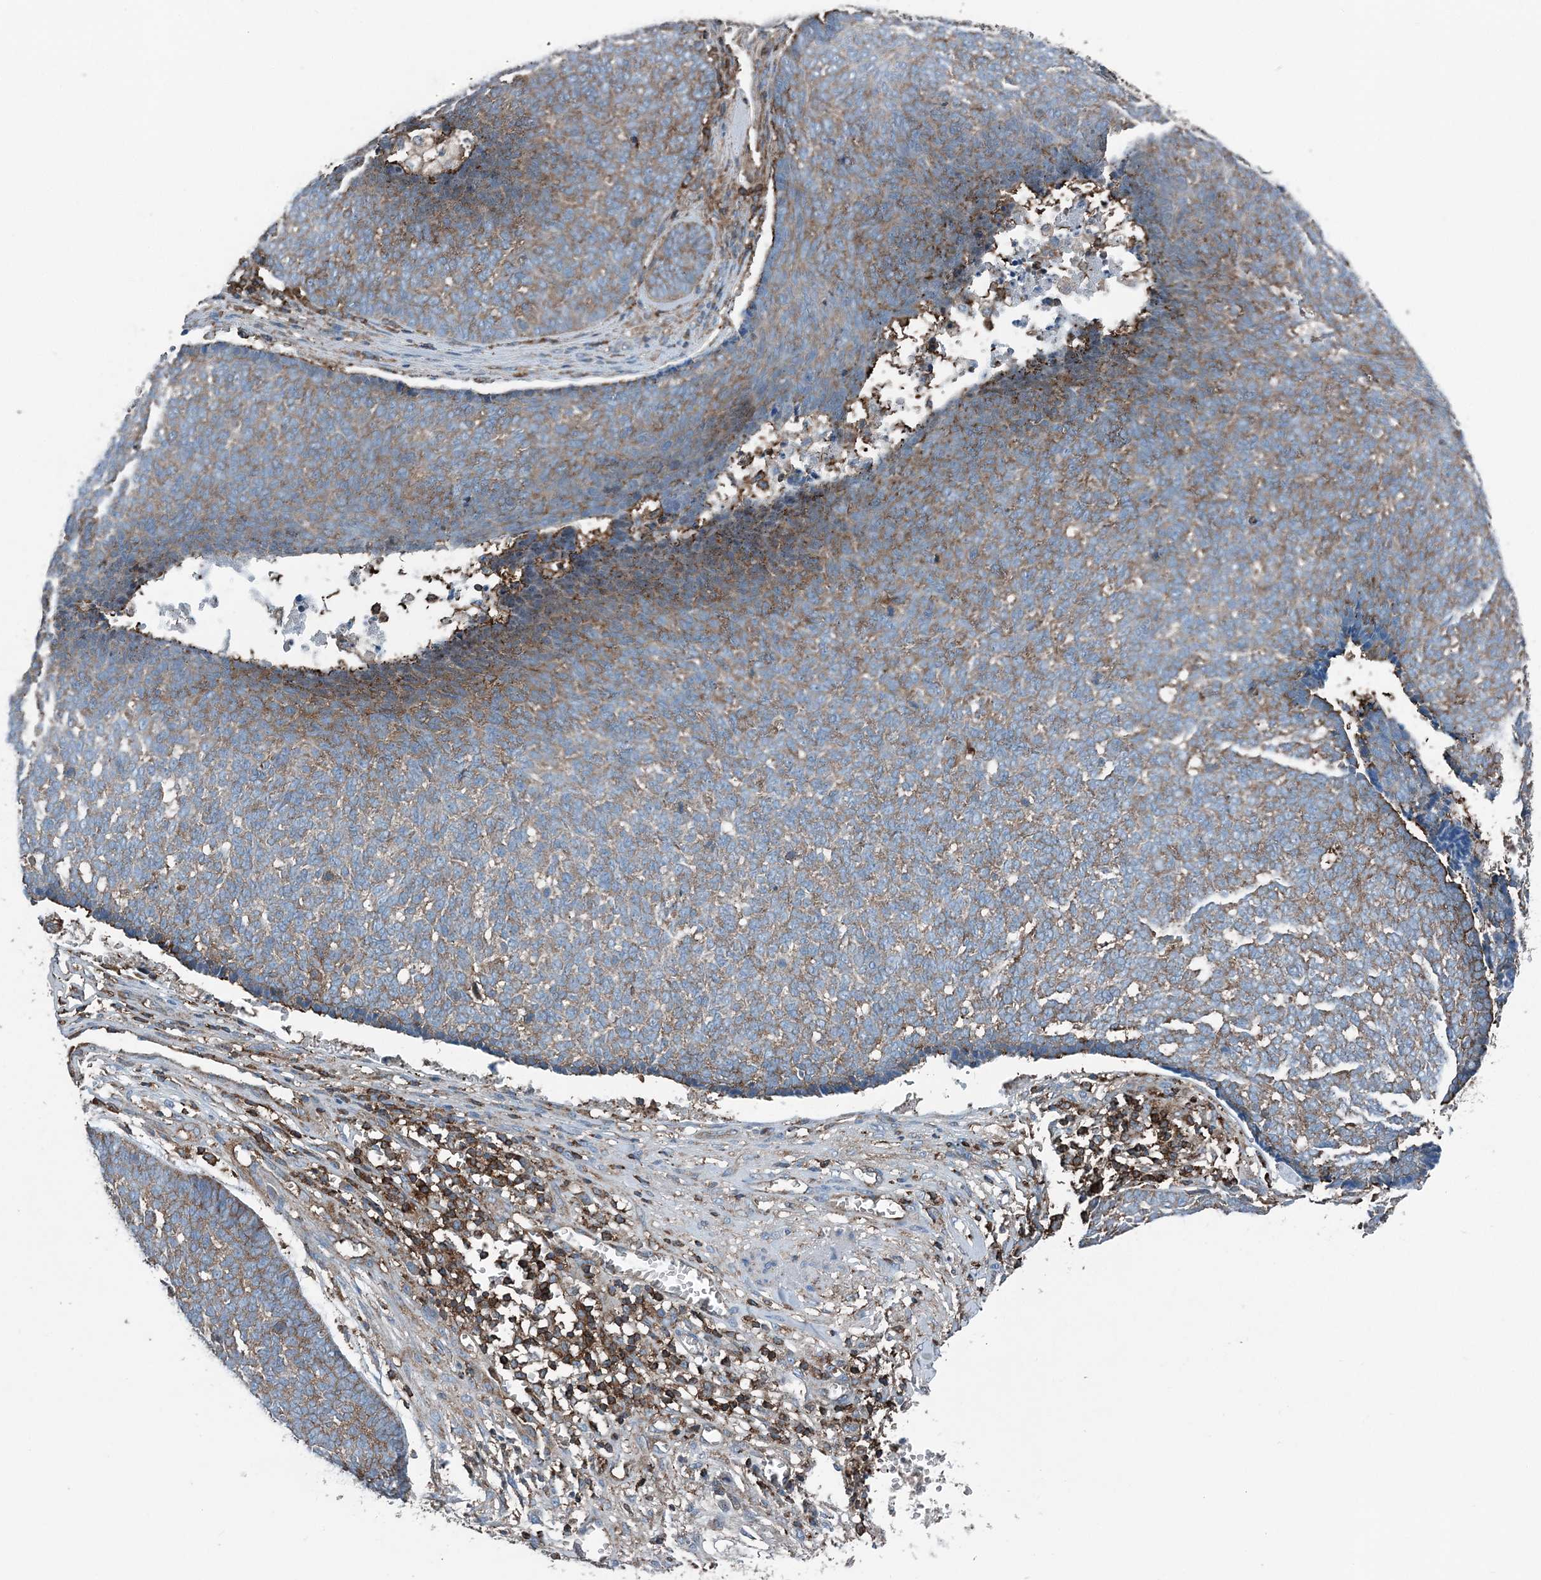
{"staining": {"intensity": "moderate", "quantity": "25%-75%", "location": "cytoplasmic/membranous"}, "tissue": "skin cancer", "cell_type": "Tumor cells", "image_type": "cancer", "snomed": [{"axis": "morphology", "description": "Basal cell carcinoma"}, {"axis": "topography", "description": "Skin"}], "caption": "Immunohistochemical staining of human skin cancer shows medium levels of moderate cytoplasmic/membranous protein expression in approximately 25%-75% of tumor cells.", "gene": "CFL1", "patient": {"sex": "male", "age": 84}}